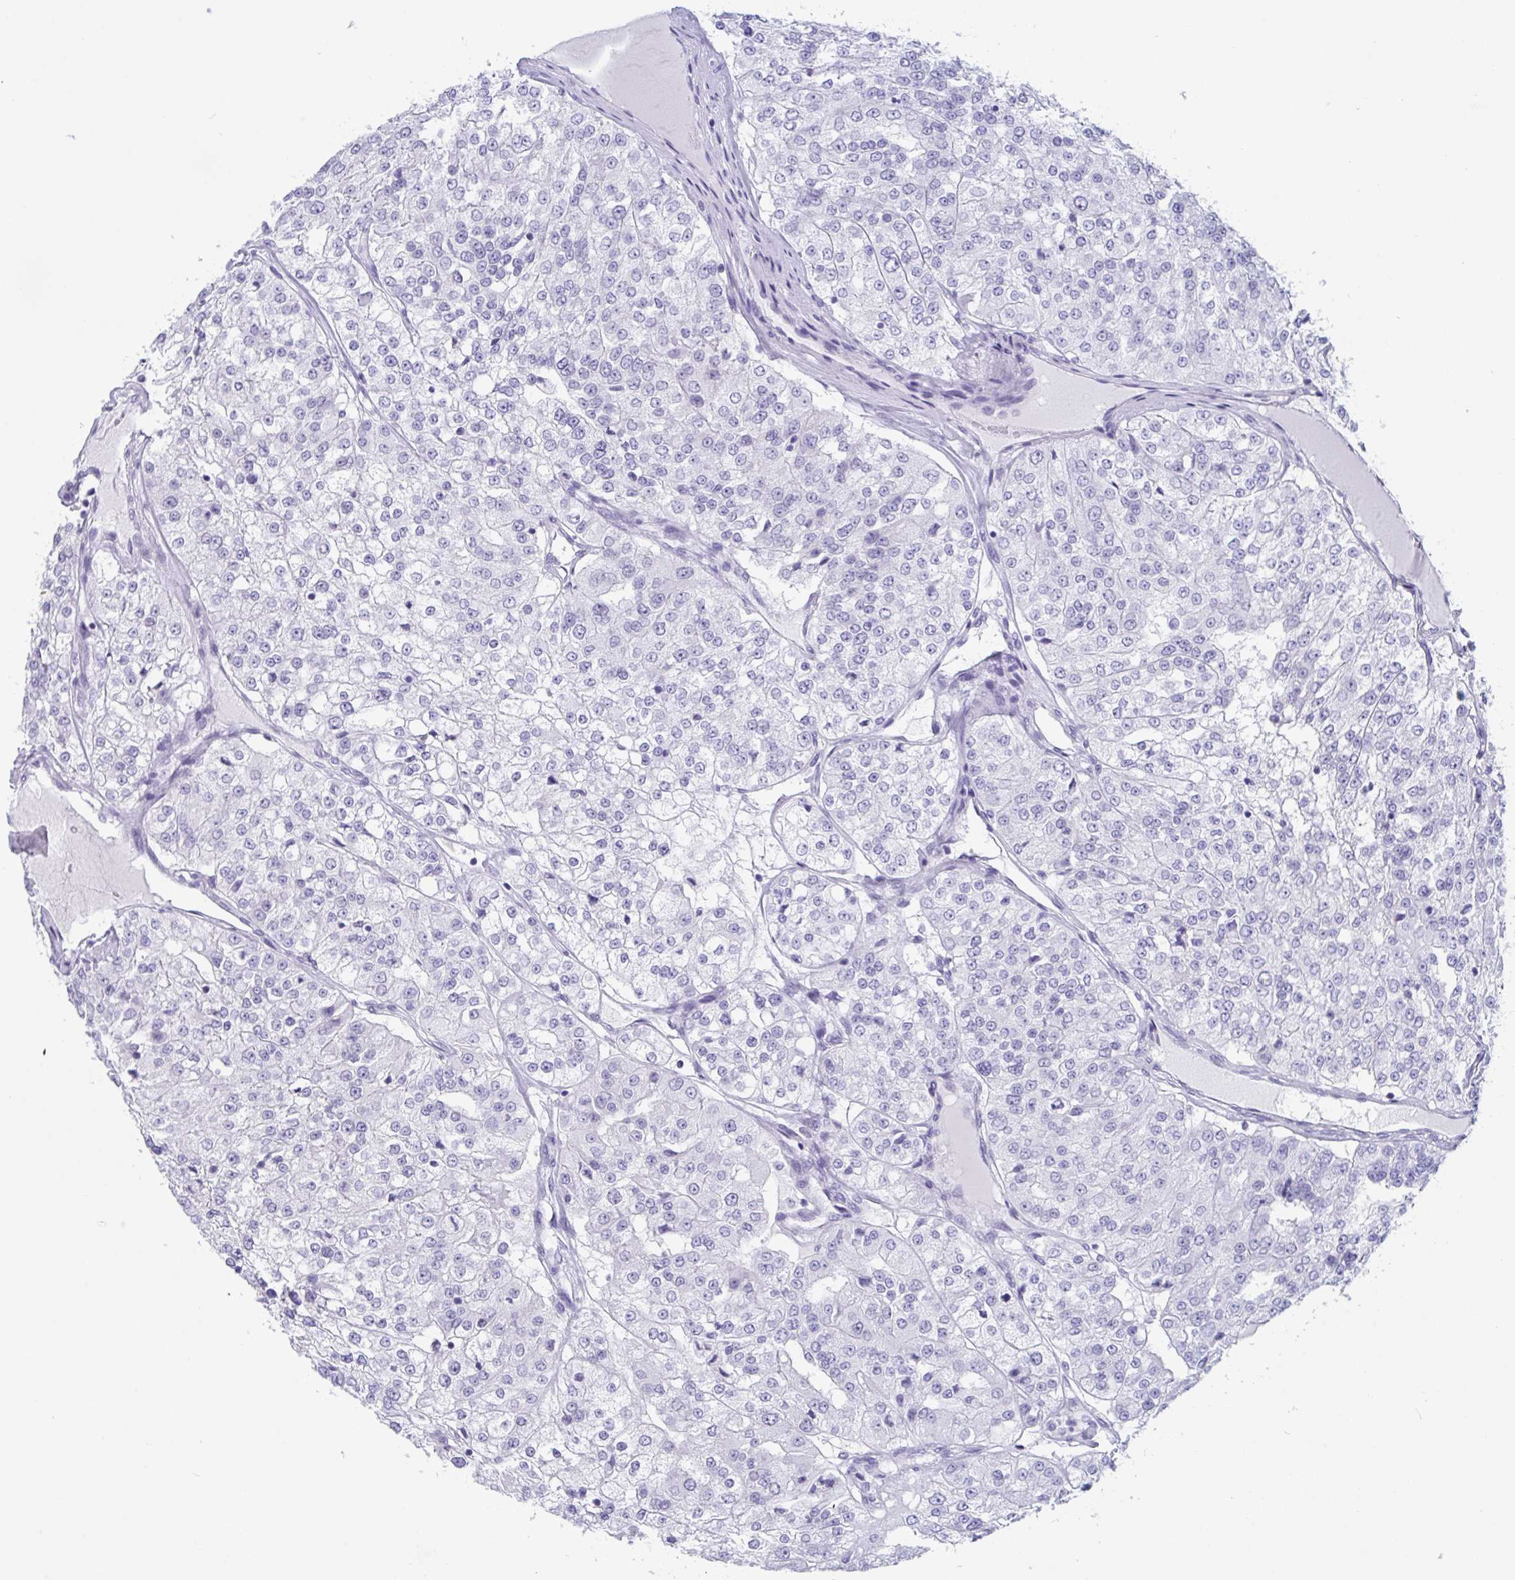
{"staining": {"intensity": "negative", "quantity": "none", "location": "none"}, "tissue": "renal cancer", "cell_type": "Tumor cells", "image_type": "cancer", "snomed": [{"axis": "morphology", "description": "Adenocarcinoma, NOS"}, {"axis": "topography", "description": "Kidney"}], "caption": "An IHC photomicrograph of renal cancer (adenocarcinoma) is shown. There is no staining in tumor cells of renal cancer (adenocarcinoma).", "gene": "CDX4", "patient": {"sex": "female", "age": 63}}